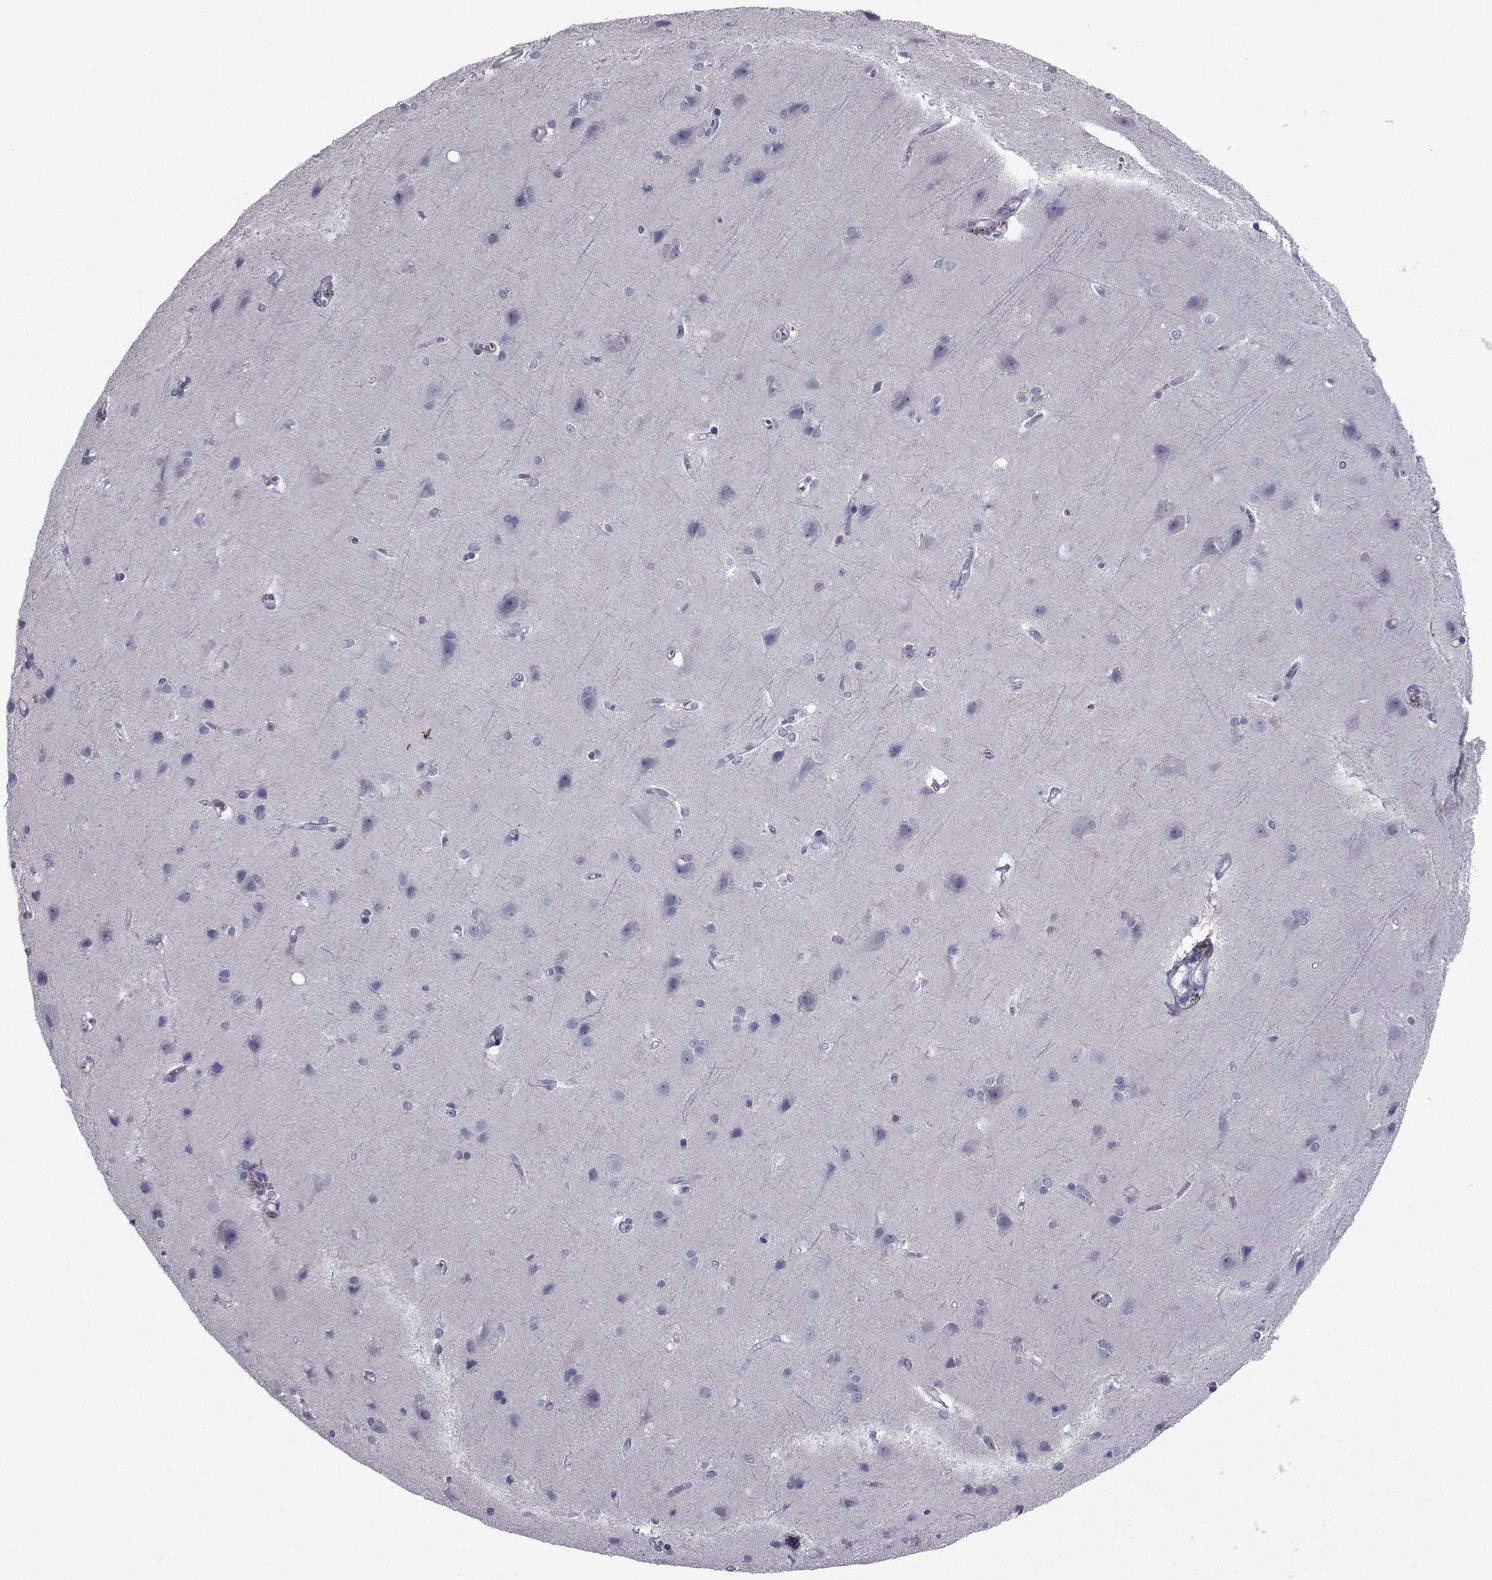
{"staining": {"intensity": "negative", "quantity": "none", "location": "none"}, "tissue": "cerebral cortex", "cell_type": "Endothelial cells", "image_type": "normal", "snomed": [{"axis": "morphology", "description": "Normal tissue, NOS"}, {"axis": "topography", "description": "Cerebral cortex"}], "caption": "Immunohistochemistry (IHC) micrograph of unremarkable cerebral cortex: cerebral cortex stained with DAB exhibits no significant protein expression in endothelial cells.", "gene": "CHRNA1", "patient": {"sex": "male", "age": 37}}